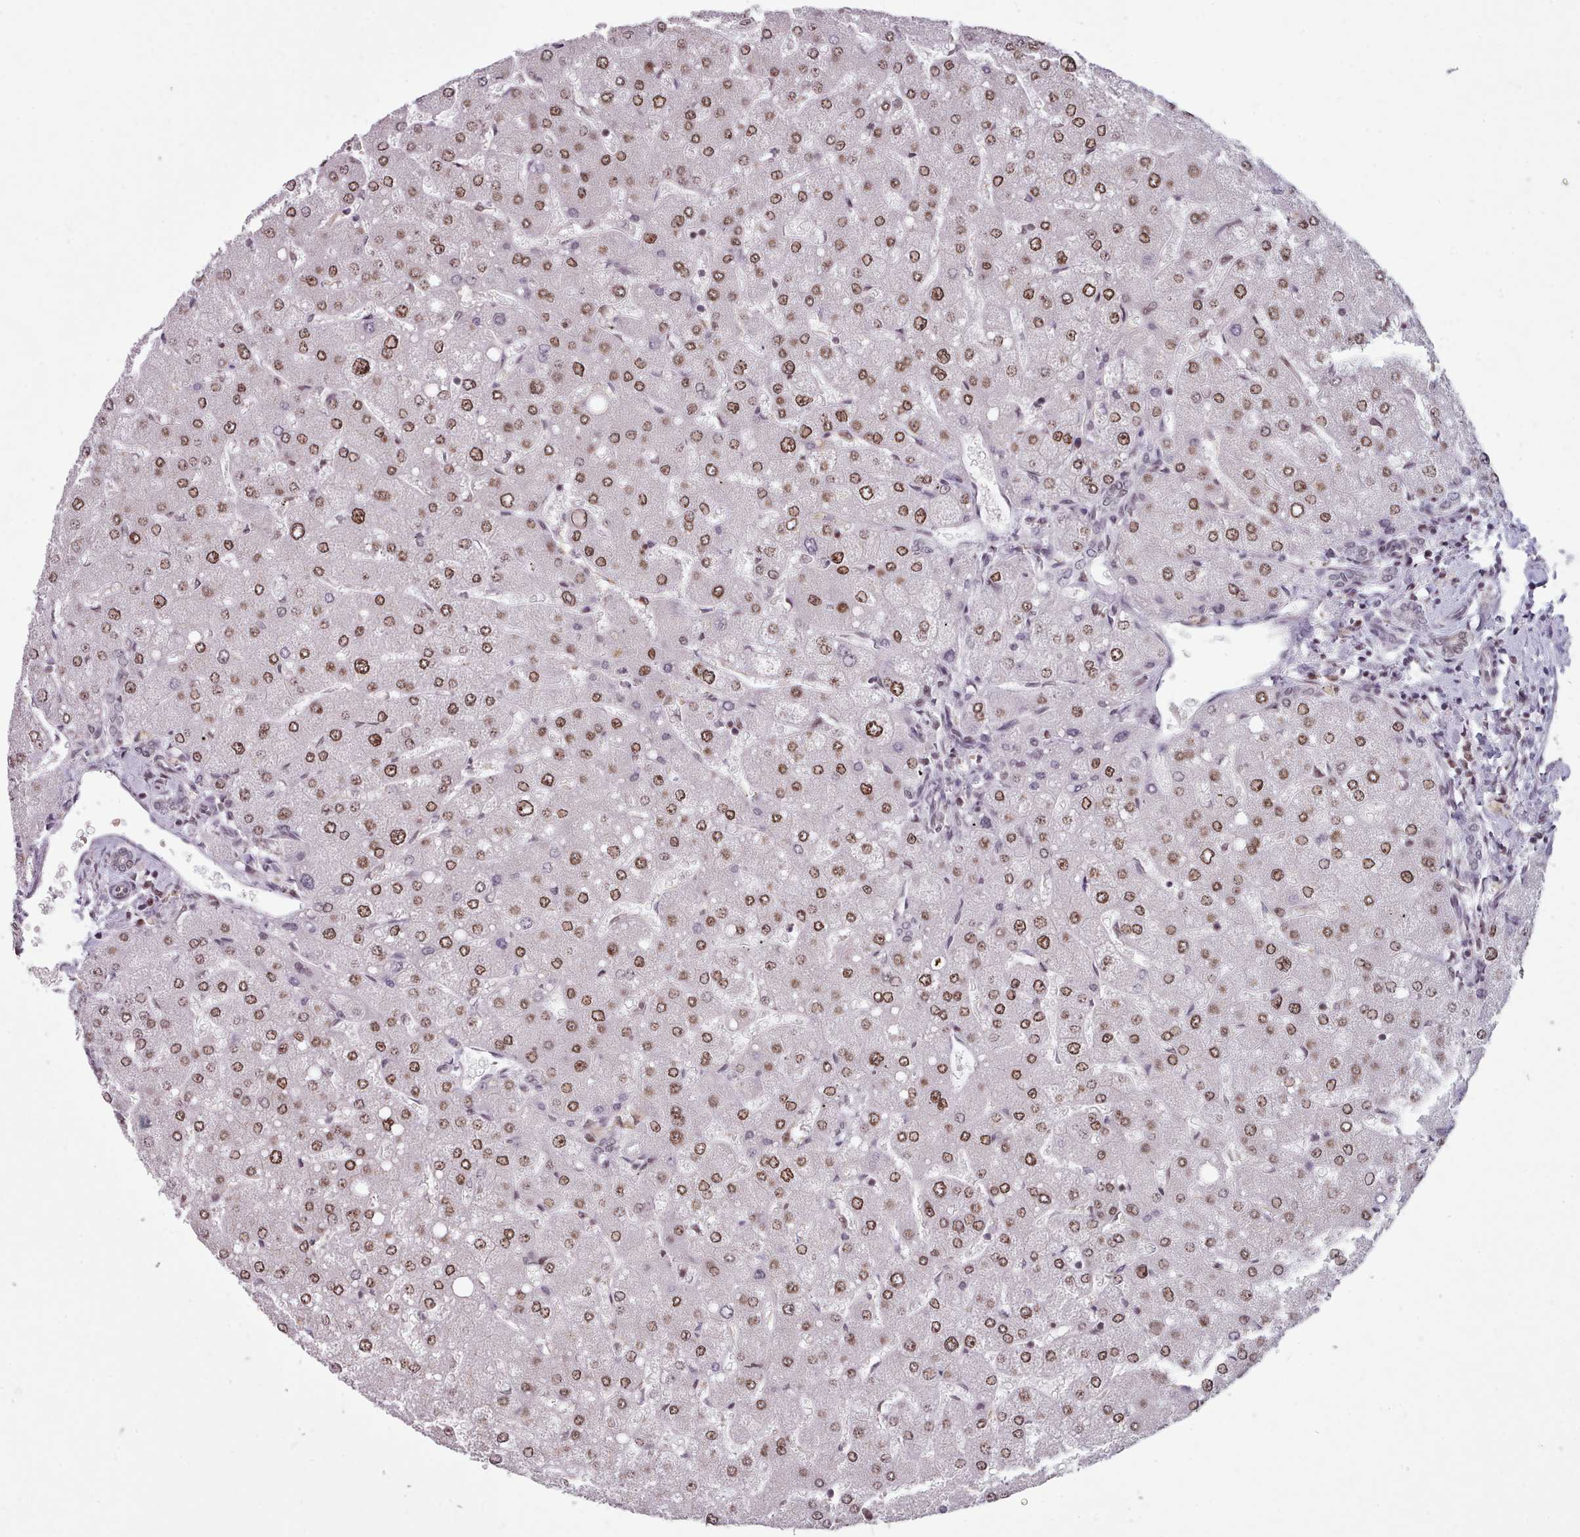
{"staining": {"intensity": "weak", "quantity": "25%-75%", "location": "nuclear"}, "tissue": "liver", "cell_type": "Cholangiocytes", "image_type": "normal", "snomed": [{"axis": "morphology", "description": "Normal tissue, NOS"}, {"axis": "topography", "description": "Liver"}], "caption": "The photomicrograph displays staining of benign liver, revealing weak nuclear protein staining (brown color) within cholangiocytes. The staining was performed using DAB, with brown indicating positive protein expression. Nuclei are stained blue with hematoxylin.", "gene": "SRRM1", "patient": {"sex": "male", "age": 55}}